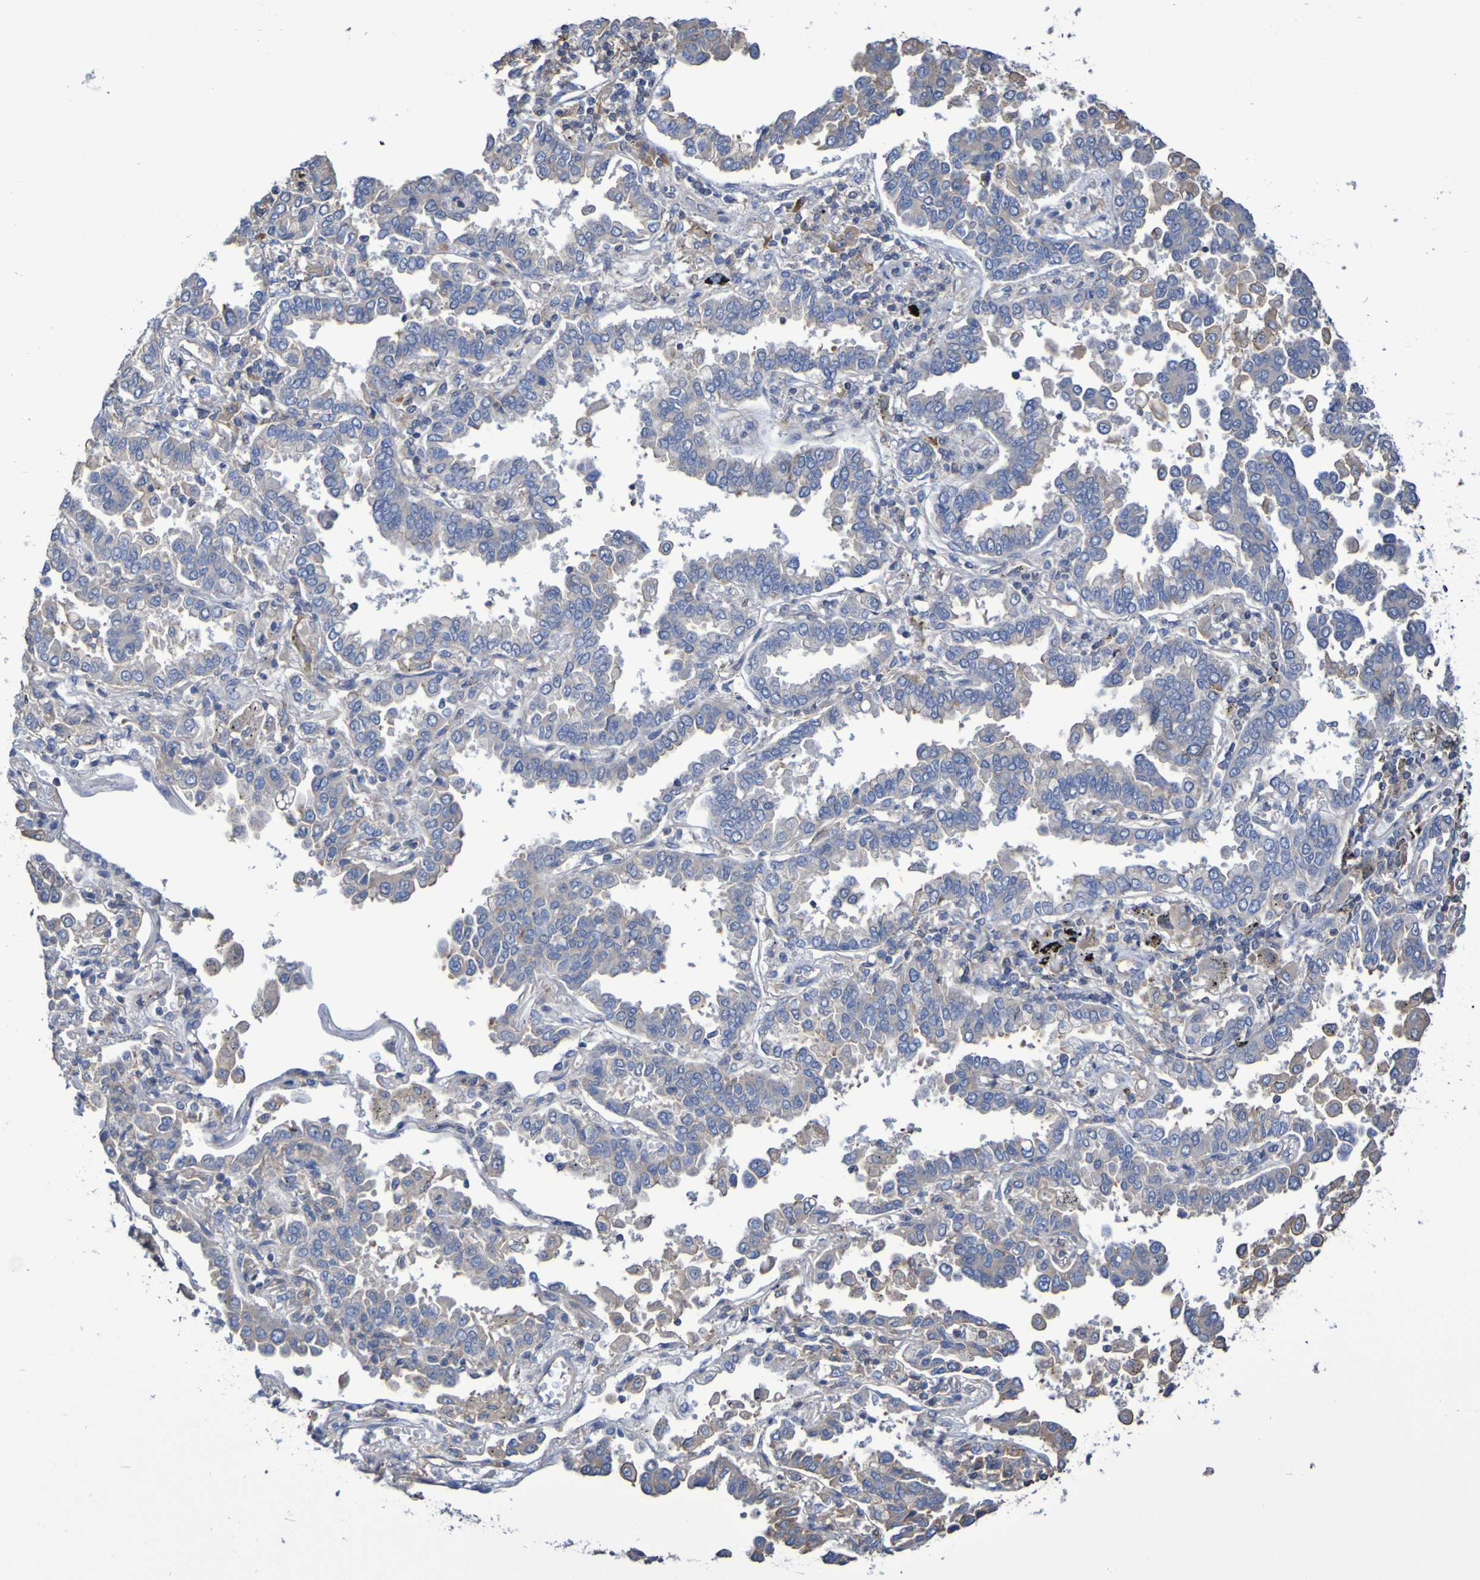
{"staining": {"intensity": "negative", "quantity": "none", "location": "none"}, "tissue": "lung cancer", "cell_type": "Tumor cells", "image_type": "cancer", "snomed": [{"axis": "morphology", "description": "Normal tissue, NOS"}, {"axis": "morphology", "description": "Adenocarcinoma, NOS"}, {"axis": "topography", "description": "Lung"}], "caption": "Immunohistochemistry (IHC) of human lung cancer (adenocarcinoma) displays no staining in tumor cells. (DAB (3,3'-diaminobenzidine) IHC with hematoxylin counter stain).", "gene": "SYNJ1", "patient": {"sex": "male", "age": 59}}